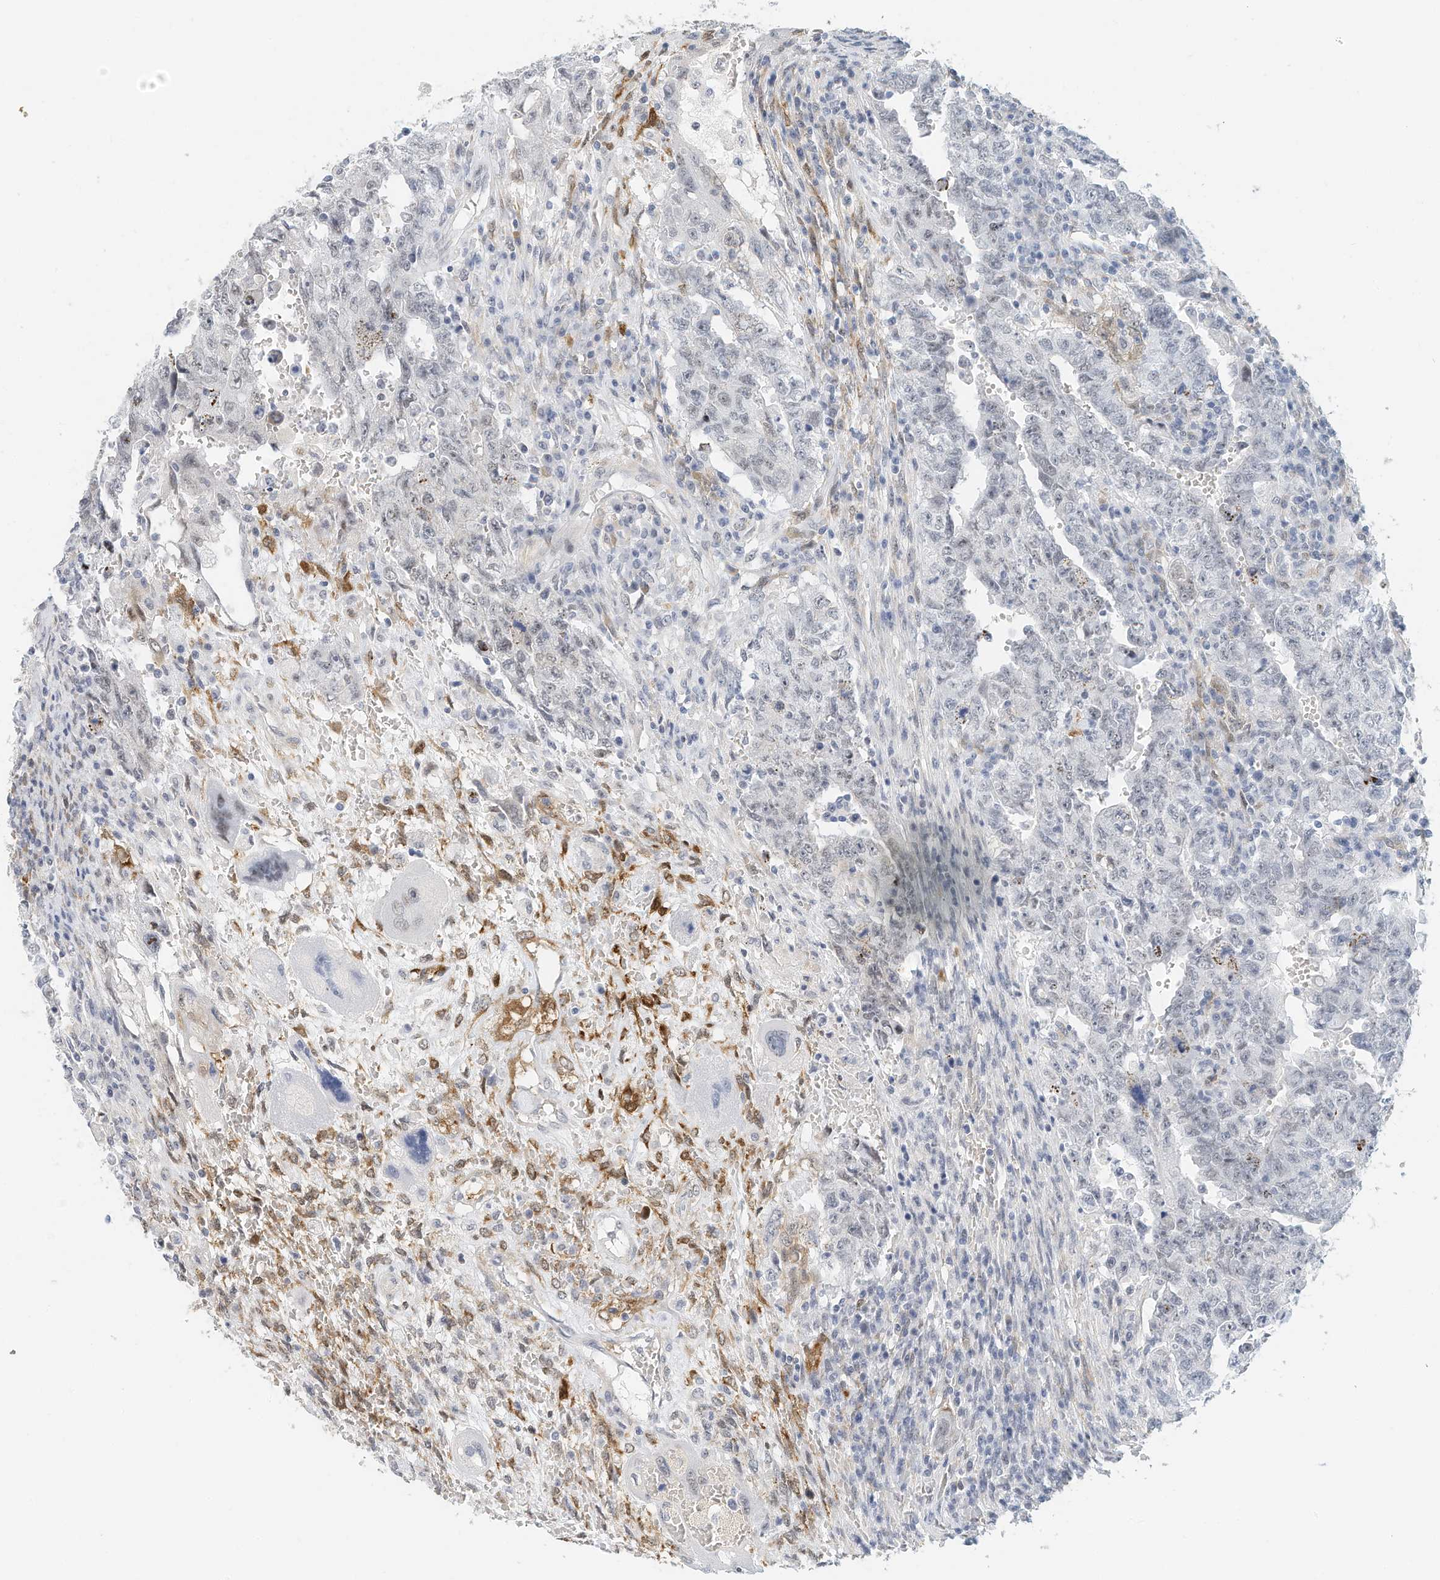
{"staining": {"intensity": "negative", "quantity": "none", "location": "none"}, "tissue": "testis cancer", "cell_type": "Tumor cells", "image_type": "cancer", "snomed": [{"axis": "morphology", "description": "Carcinoma, Embryonal, NOS"}, {"axis": "topography", "description": "Testis"}], "caption": "DAB immunohistochemical staining of embryonal carcinoma (testis) displays no significant expression in tumor cells. Nuclei are stained in blue.", "gene": "ARHGAP28", "patient": {"sex": "male", "age": 26}}